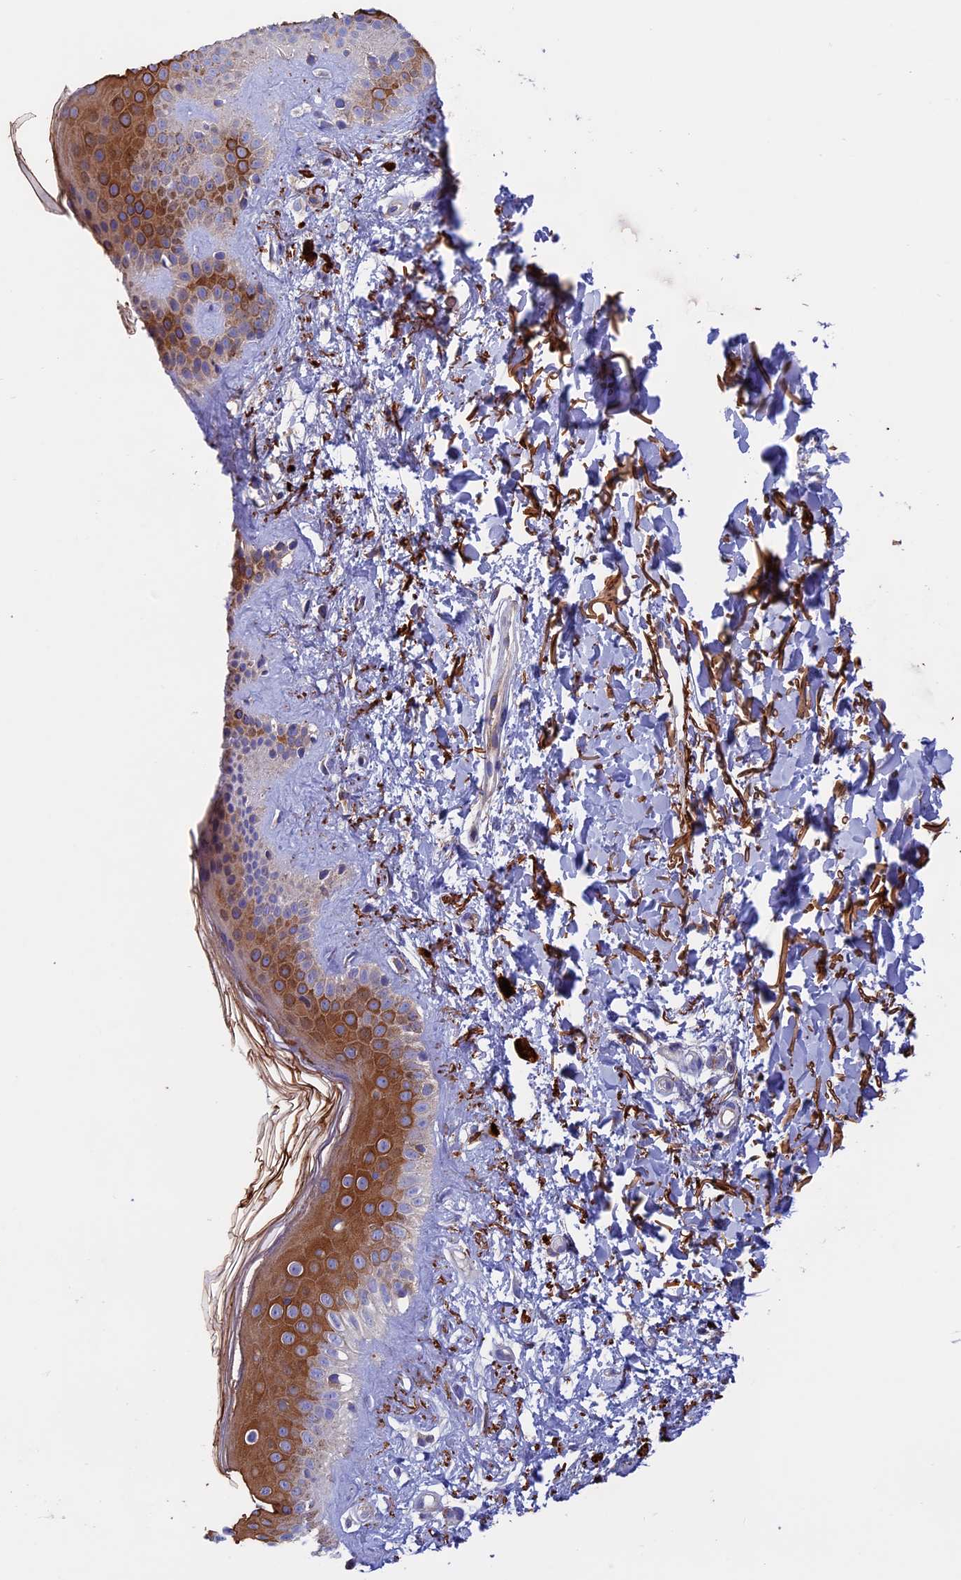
{"staining": {"intensity": "strong", "quantity": ">75%", "location": "cytoplasmic/membranous"}, "tissue": "skin", "cell_type": "Fibroblasts", "image_type": "normal", "snomed": [{"axis": "morphology", "description": "Normal tissue, NOS"}, {"axis": "topography", "description": "Skin"}], "caption": "Normal skin reveals strong cytoplasmic/membranous staining in about >75% of fibroblasts, visualized by immunohistochemistry. The protein is stained brown, and the nuclei are stained in blue (DAB (3,3'-diaminobenzidine) IHC with brightfield microscopy, high magnification).", "gene": "PTPN9", "patient": {"sex": "female", "age": 58}}